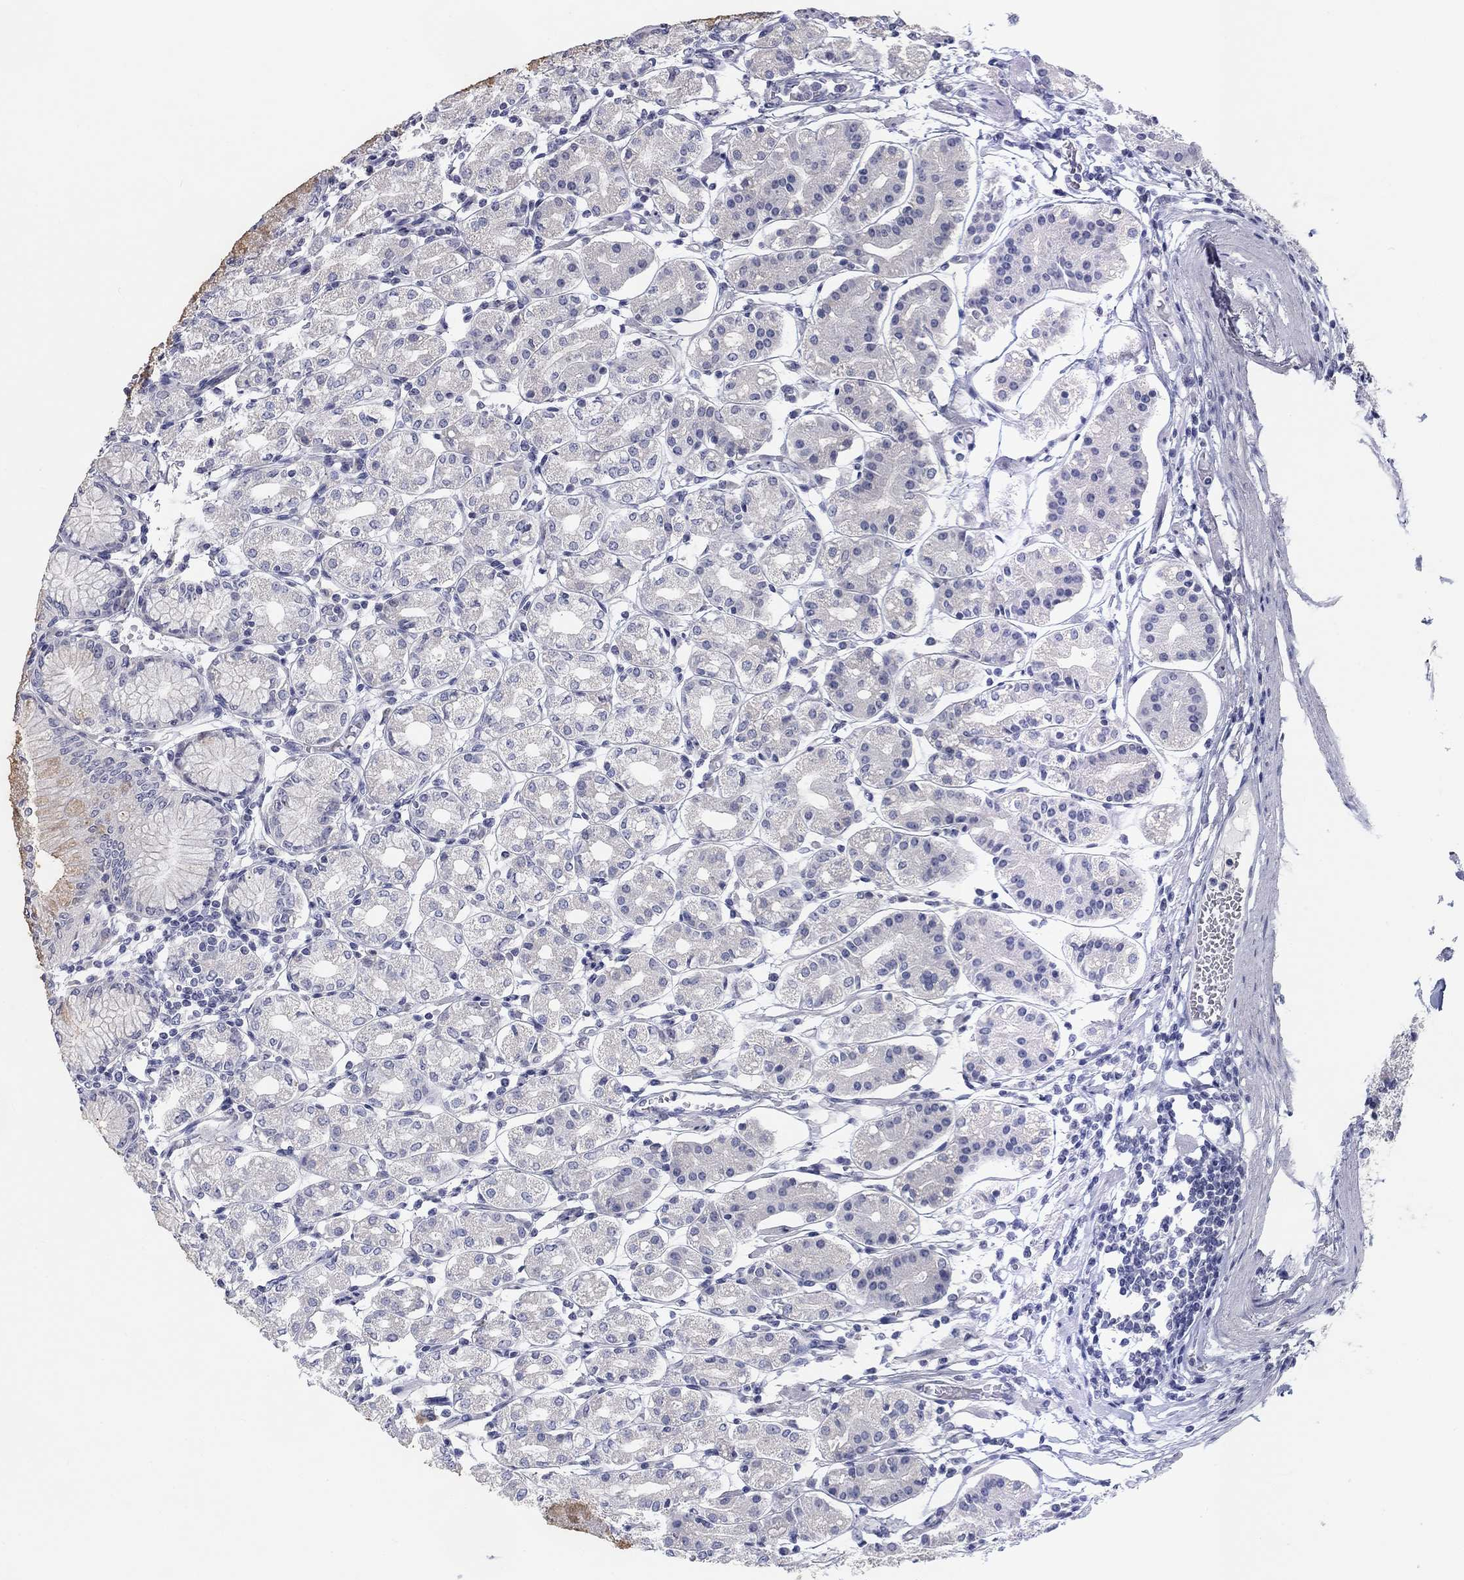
{"staining": {"intensity": "moderate", "quantity": "<25%", "location": "cytoplasmic/membranous"}, "tissue": "stomach", "cell_type": "Glandular cells", "image_type": "normal", "snomed": [{"axis": "morphology", "description": "Normal tissue, NOS"}, {"axis": "topography", "description": "Skeletal muscle"}, {"axis": "topography", "description": "Stomach"}], "caption": "A brown stain shows moderate cytoplasmic/membranous staining of a protein in glandular cells of benign stomach. (DAB IHC with brightfield microscopy, high magnification).", "gene": "CALB1", "patient": {"sex": "female", "age": 57}}